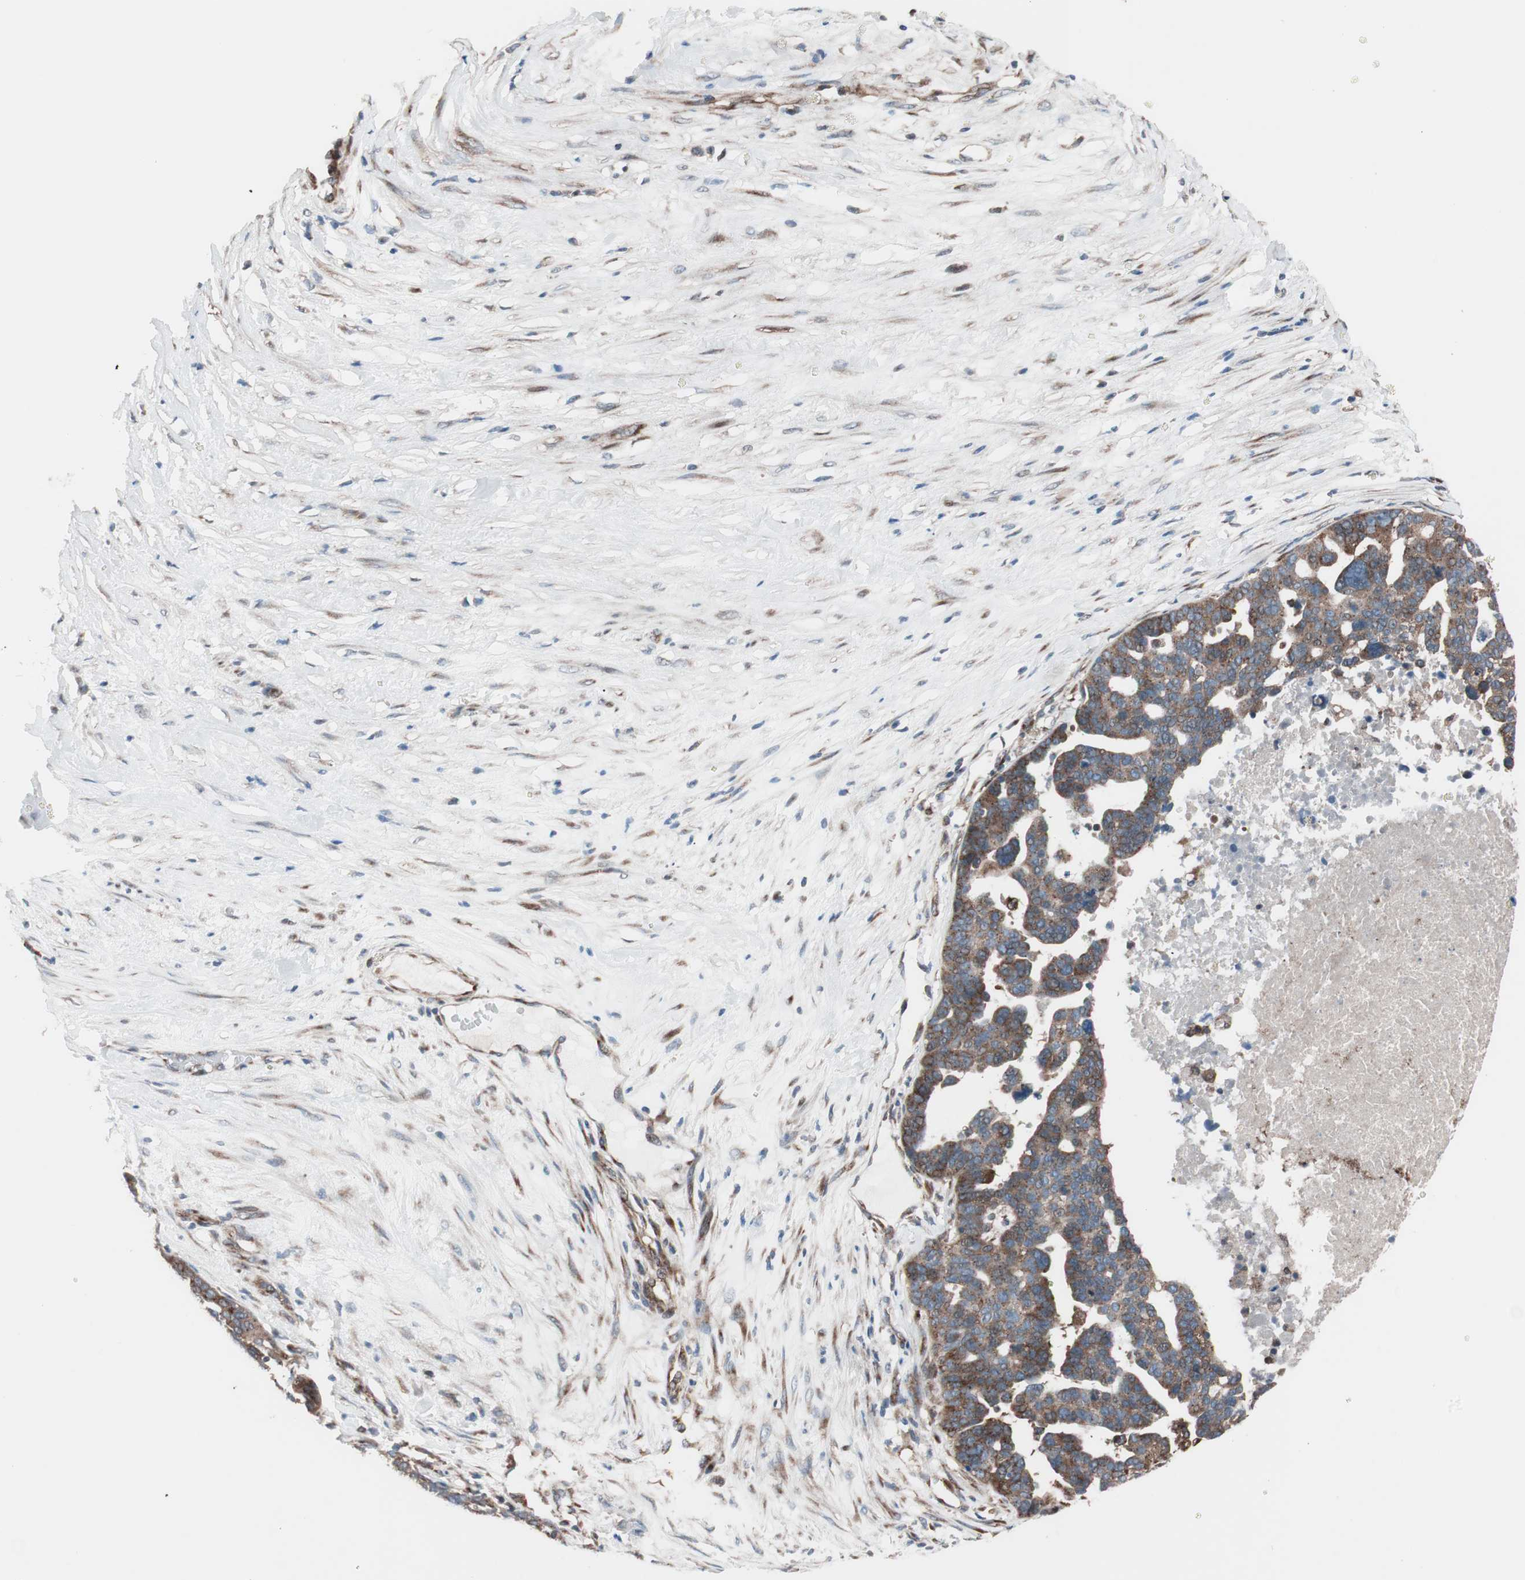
{"staining": {"intensity": "moderate", "quantity": "25%-75%", "location": "cytoplasmic/membranous"}, "tissue": "ovarian cancer", "cell_type": "Tumor cells", "image_type": "cancer", "snomed": [{"axis": "morphology", "description": "Cystadenocarcinoma, serous, NOS"}, {"axis": "topography", "description": "Ovary"}], "caption": "This micrograph exhibits ovarian serous cystadenocarcinoma stained with immunohistochemistry (IHC) to label a protein in brown. The cytoplasmic/membranous of tumor cells show moderate positivity for the protein. Nuclei are counter-stained blue.", "gene": "SEC31A", "patient": {"sex": "female", "age": 59}}